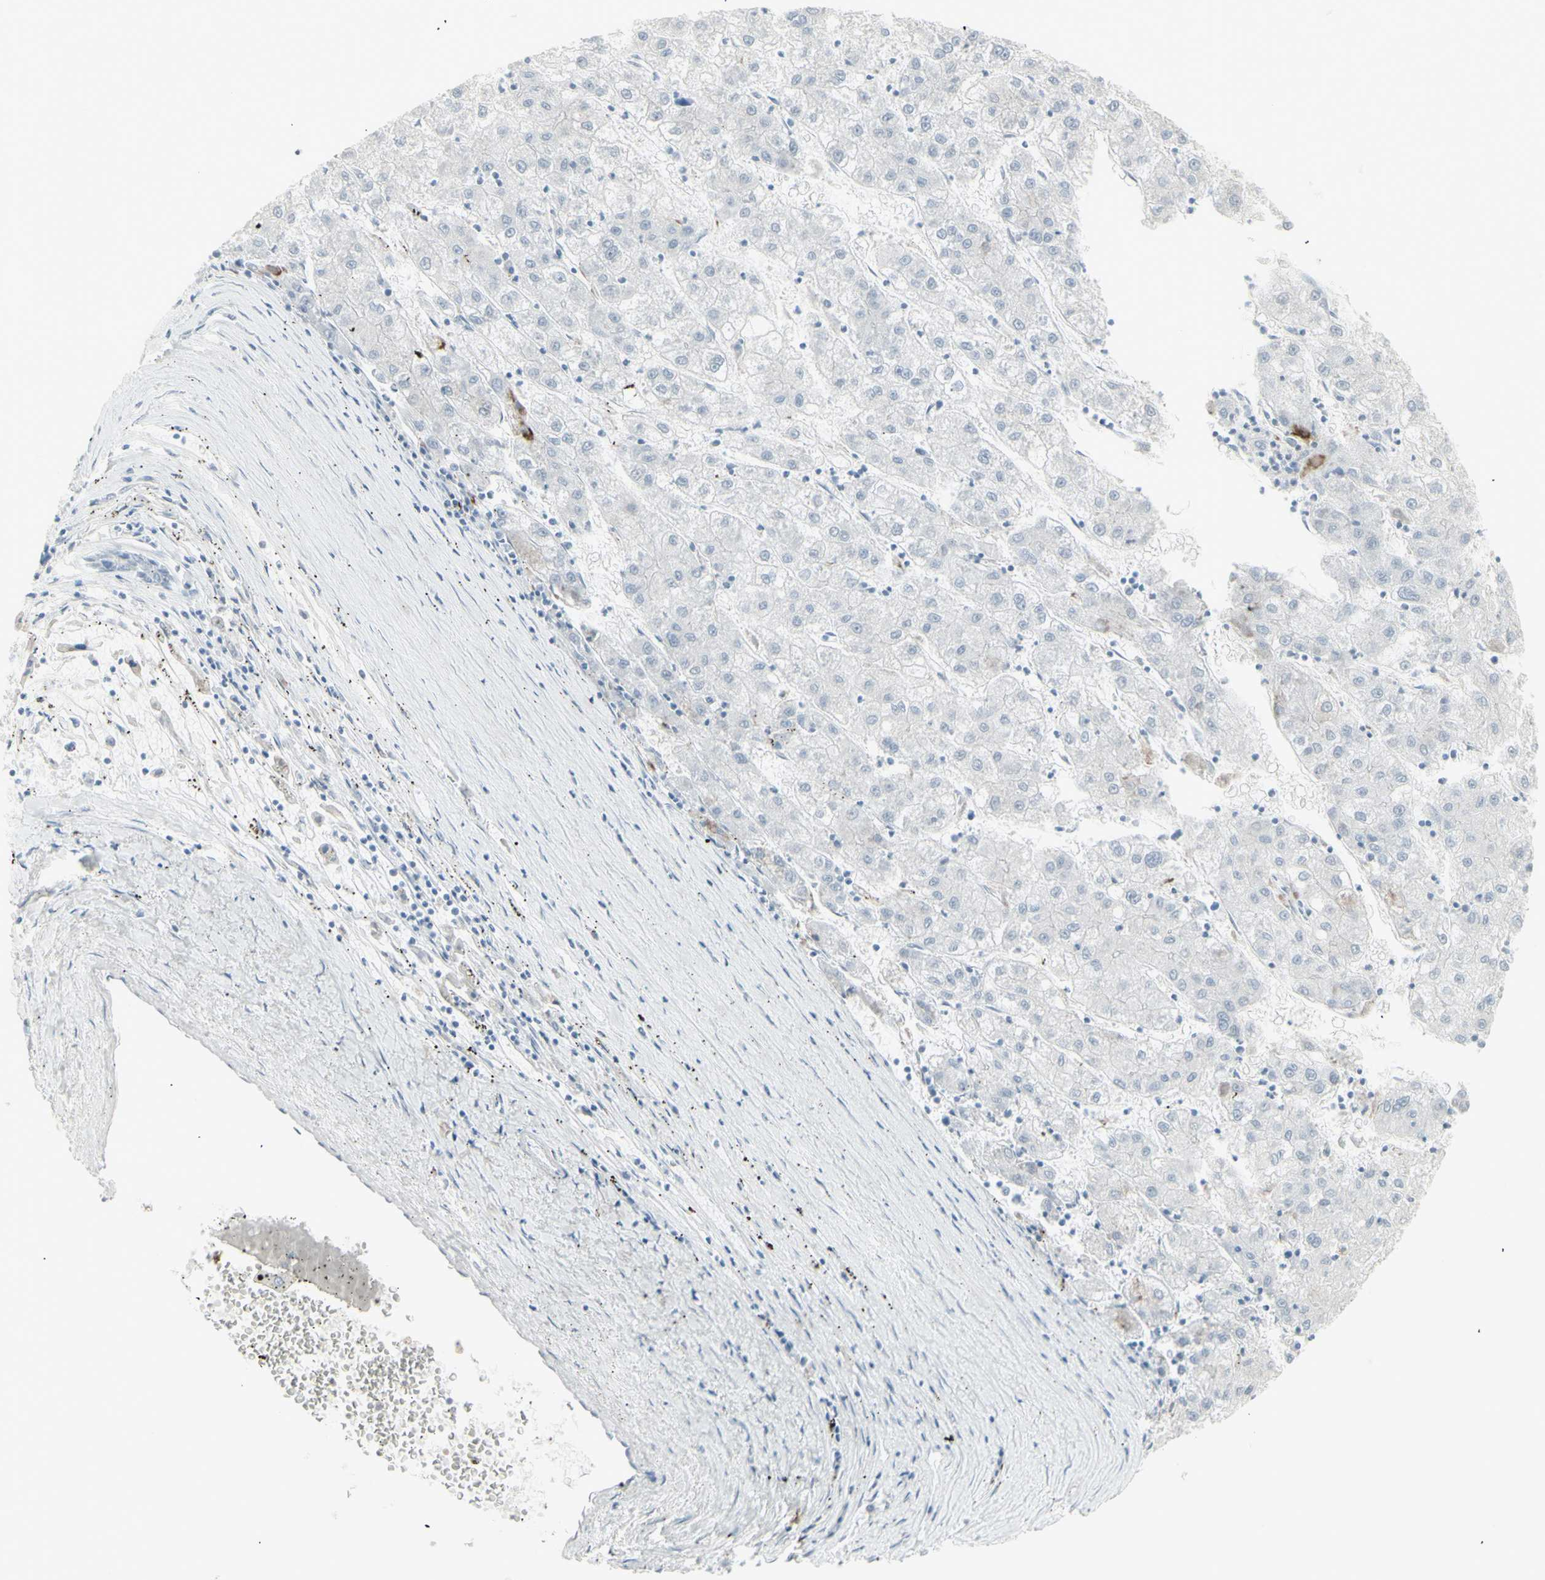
{"staining": {"intensity": "negative", "quantity": "none", "location": "none"}, "tissue": "liver cancer", "cell_type": "Tumor cells", "image_type": "cancer", "snomed": [{"axis": "morphology", "description": "Carcinoma, Hepatocellular, NOS"}, {"axis": "topography", "description": "Liver"}], "caption": "Photomicrograph shows no protein positivity in tumor cells of liver cancer tissue.", "gene": "YBX2", "patient": {"sex": "male", "age": 72}}